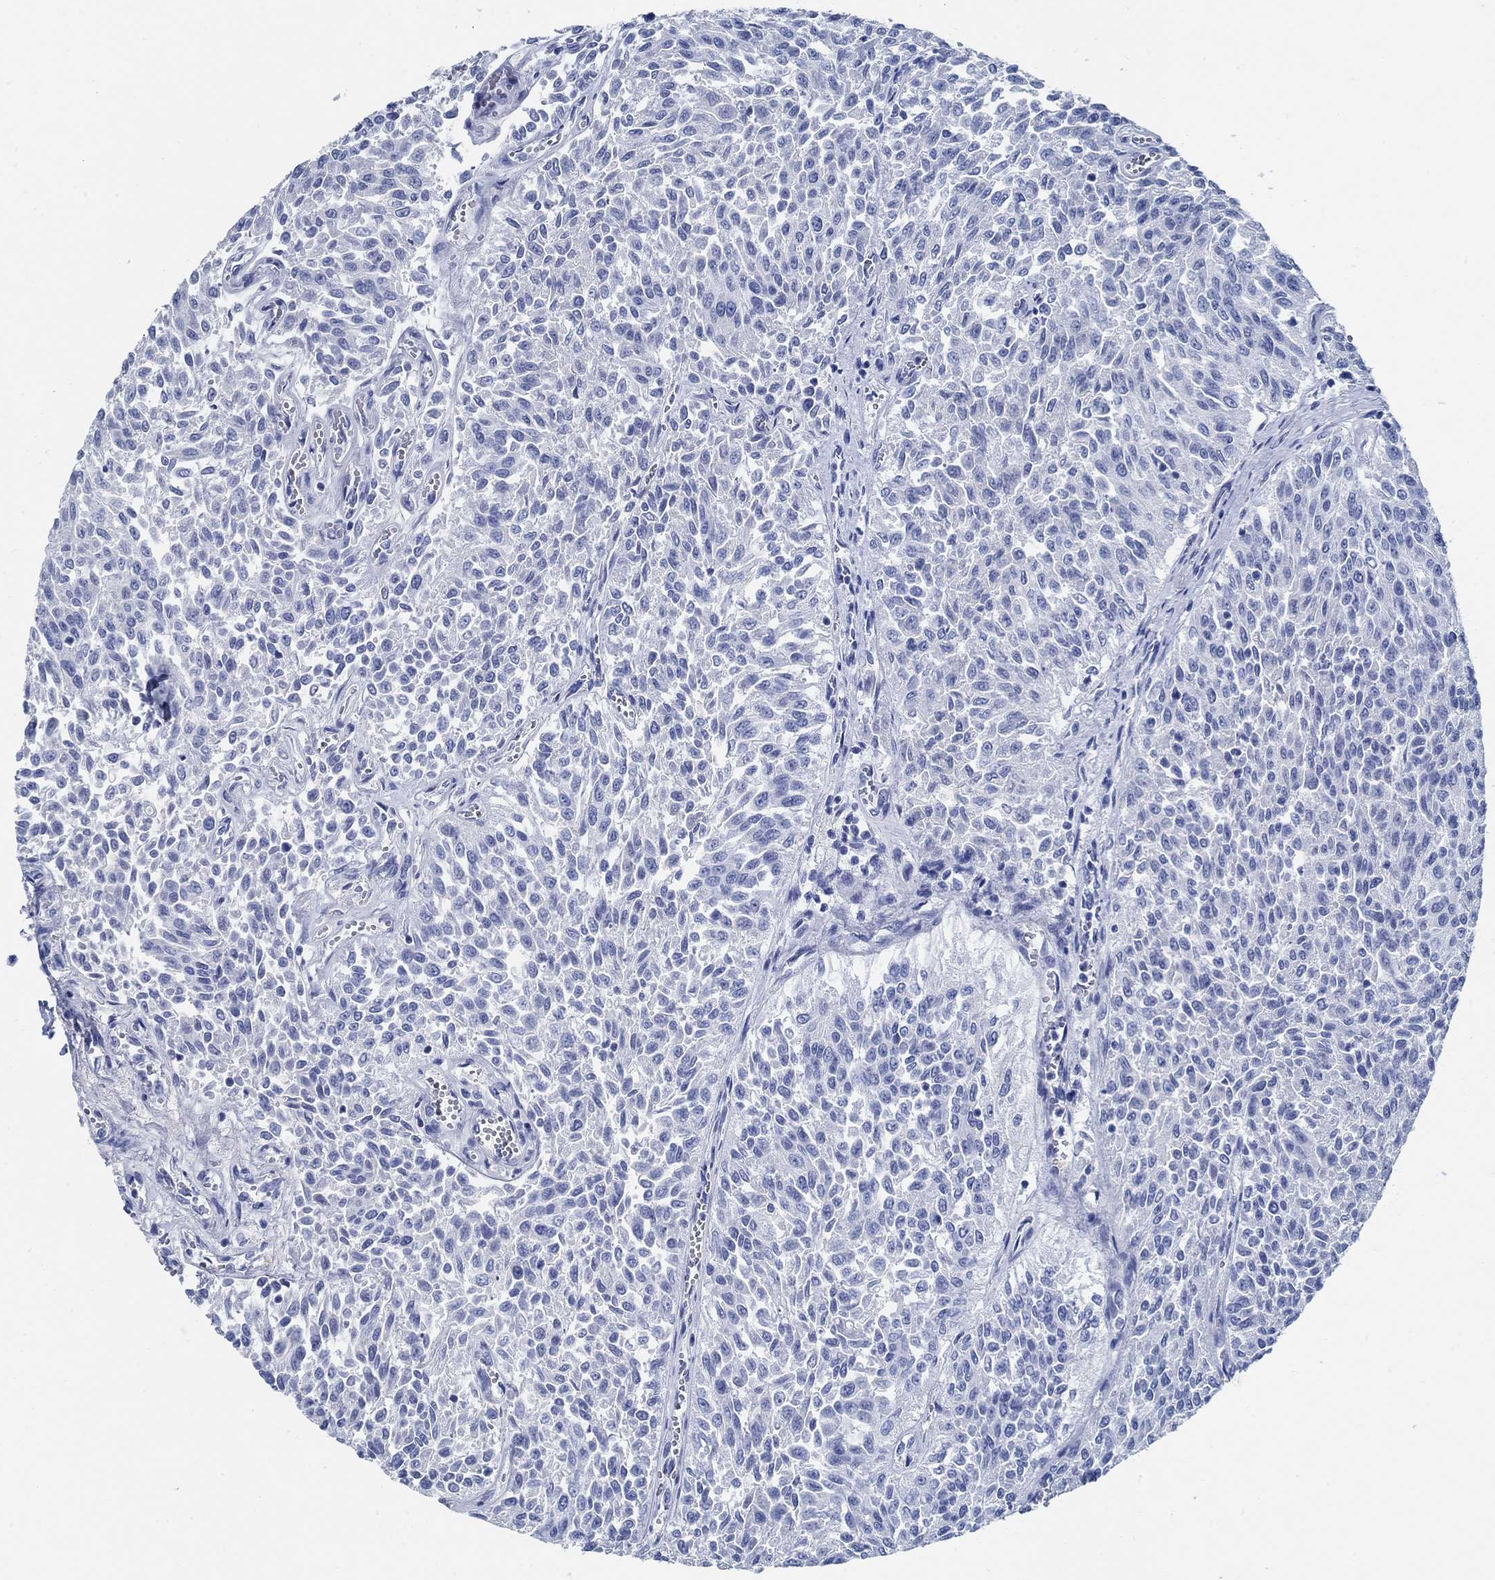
{"staining": {"intensity": "negative", "quantity": "none", "location": "none"}, "tissue": "urothelial cancer", "cell_type": "Tumor cells", "image_type": "cancer", "snomed": [{"axis": "morphology", "description": "Urothelial carcinoma, Low grade"}, {"axis": "topography", "description": "Urinary bladder"}], "caption": "There is no significant positivity in tumor cells of urothelial carcinoma (low-grade).", "gene": "SLC45A1", "patient": {"sex": "male", "age": 78}}